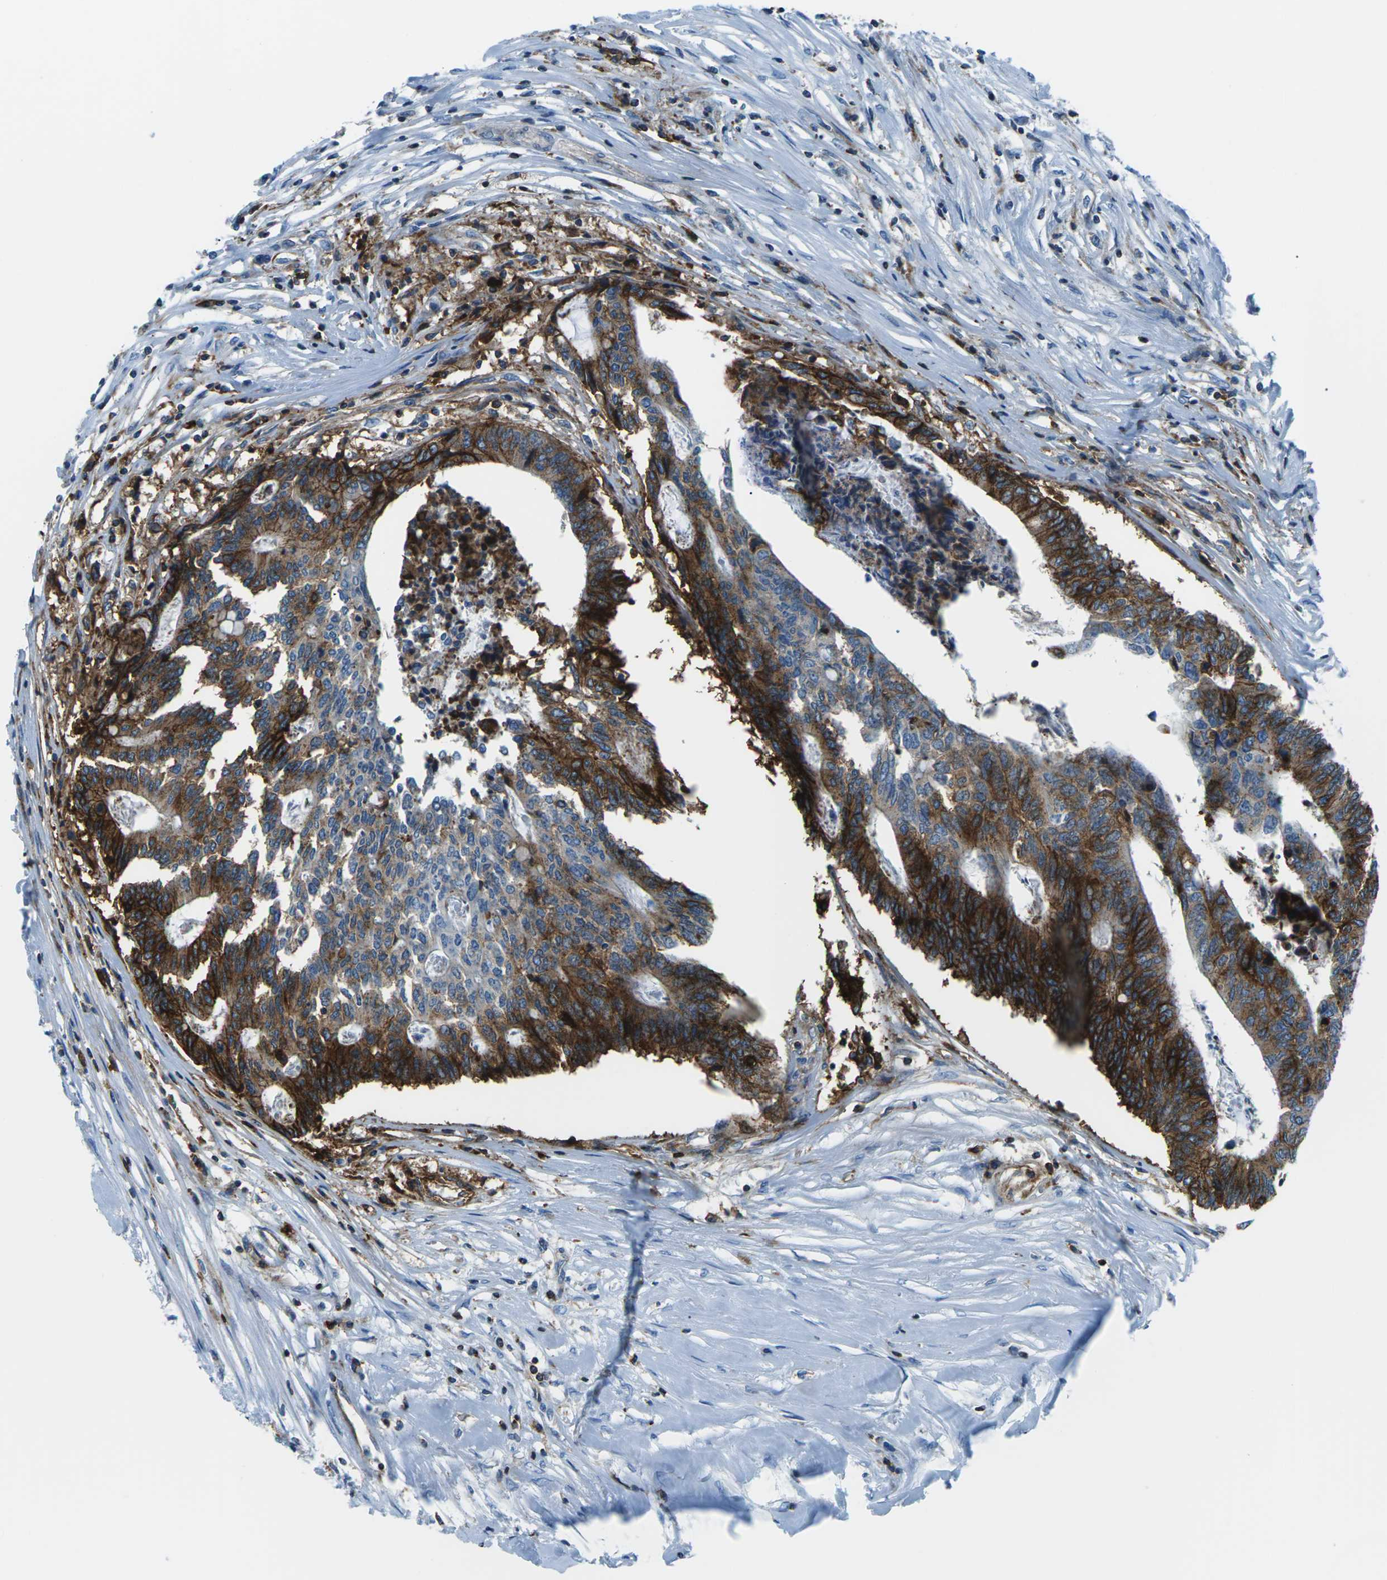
{"staining": {"intensity": "strong", "quantity": "25%-75%", "location": "cytoplasmic/membranous"}, "tissue": "colorectal cancer", "cell_type": "Tumor cells", "image_type": "cancer", "snomed": [{"axis": "morphology", "description": "Adenocarcinoma, NOS"}, {"axis": "topography", "description": "Rectum"}], "caption": "IHC photomicrograph of neoplastic tissue: human colorectal cancer stained using IHC demonstrates high levels of strong protein expression localized specifically in the cytoplasmic/membranous of tumor cells, appearing as a cytoplasmic/membranous brown color.", "gene": "SOCS4", "patient": {"sex": "male", "age": 63}}